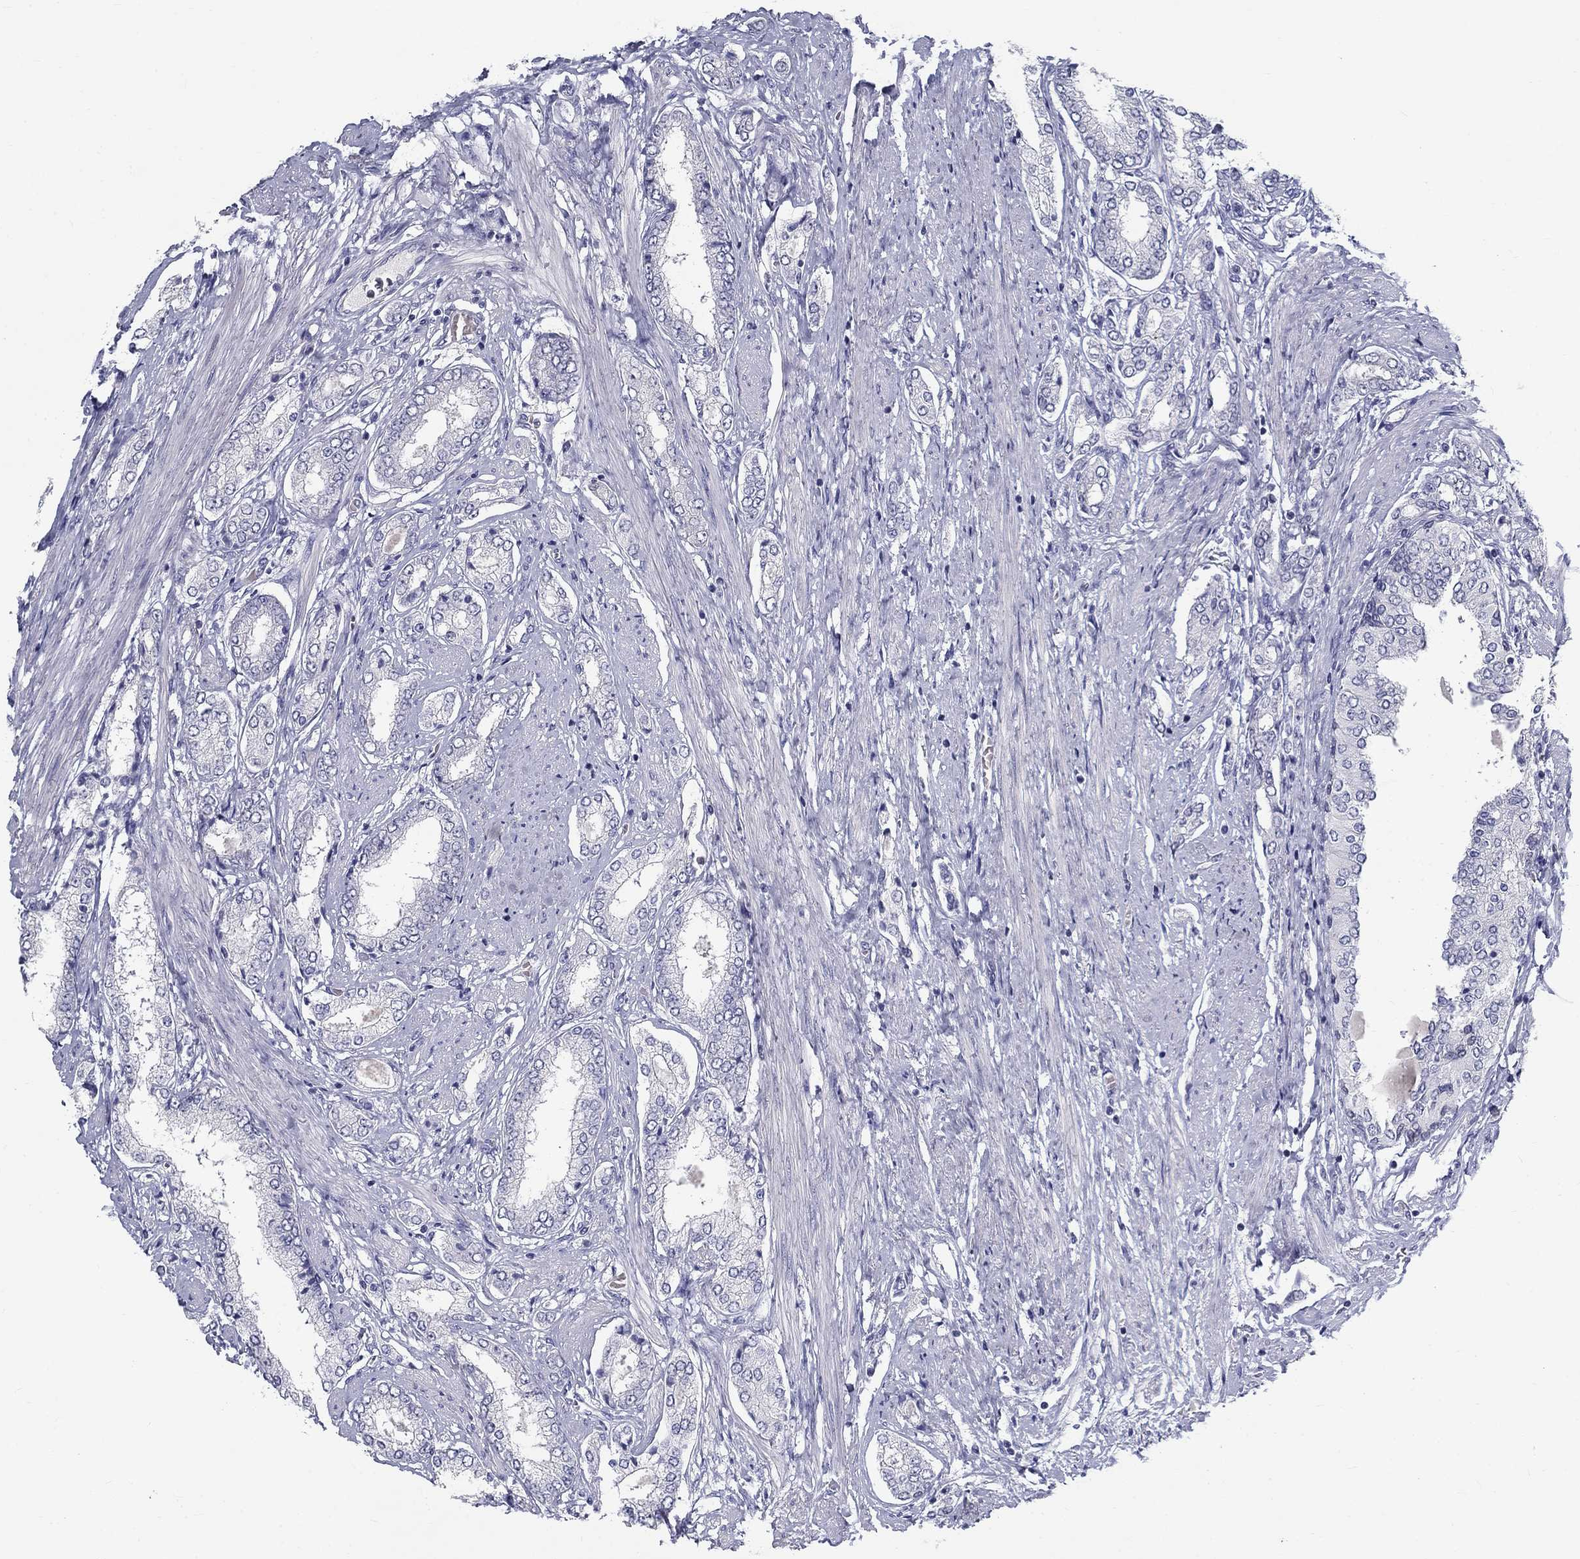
{"staining": {"intensity": "negative", "quantity": "none", "location": "none"}, "tissue": "prostate cancer", "cell_type": "Tumor cells", "image_type": "cancer", "snomed": [{"axis": "morphology", "description": "Adenocarcinoma, NOS"}, {"axis": "topography", "description": "Prostate"}], "caption": "DAB (3,3'-diaminobenzidine) immunohistochemical staining of prostate adenocarcinoma exhibits no significant staining in tumor cells.", "gene": "GUCA1A", "patient": {"sex": "male", "age": 63}}